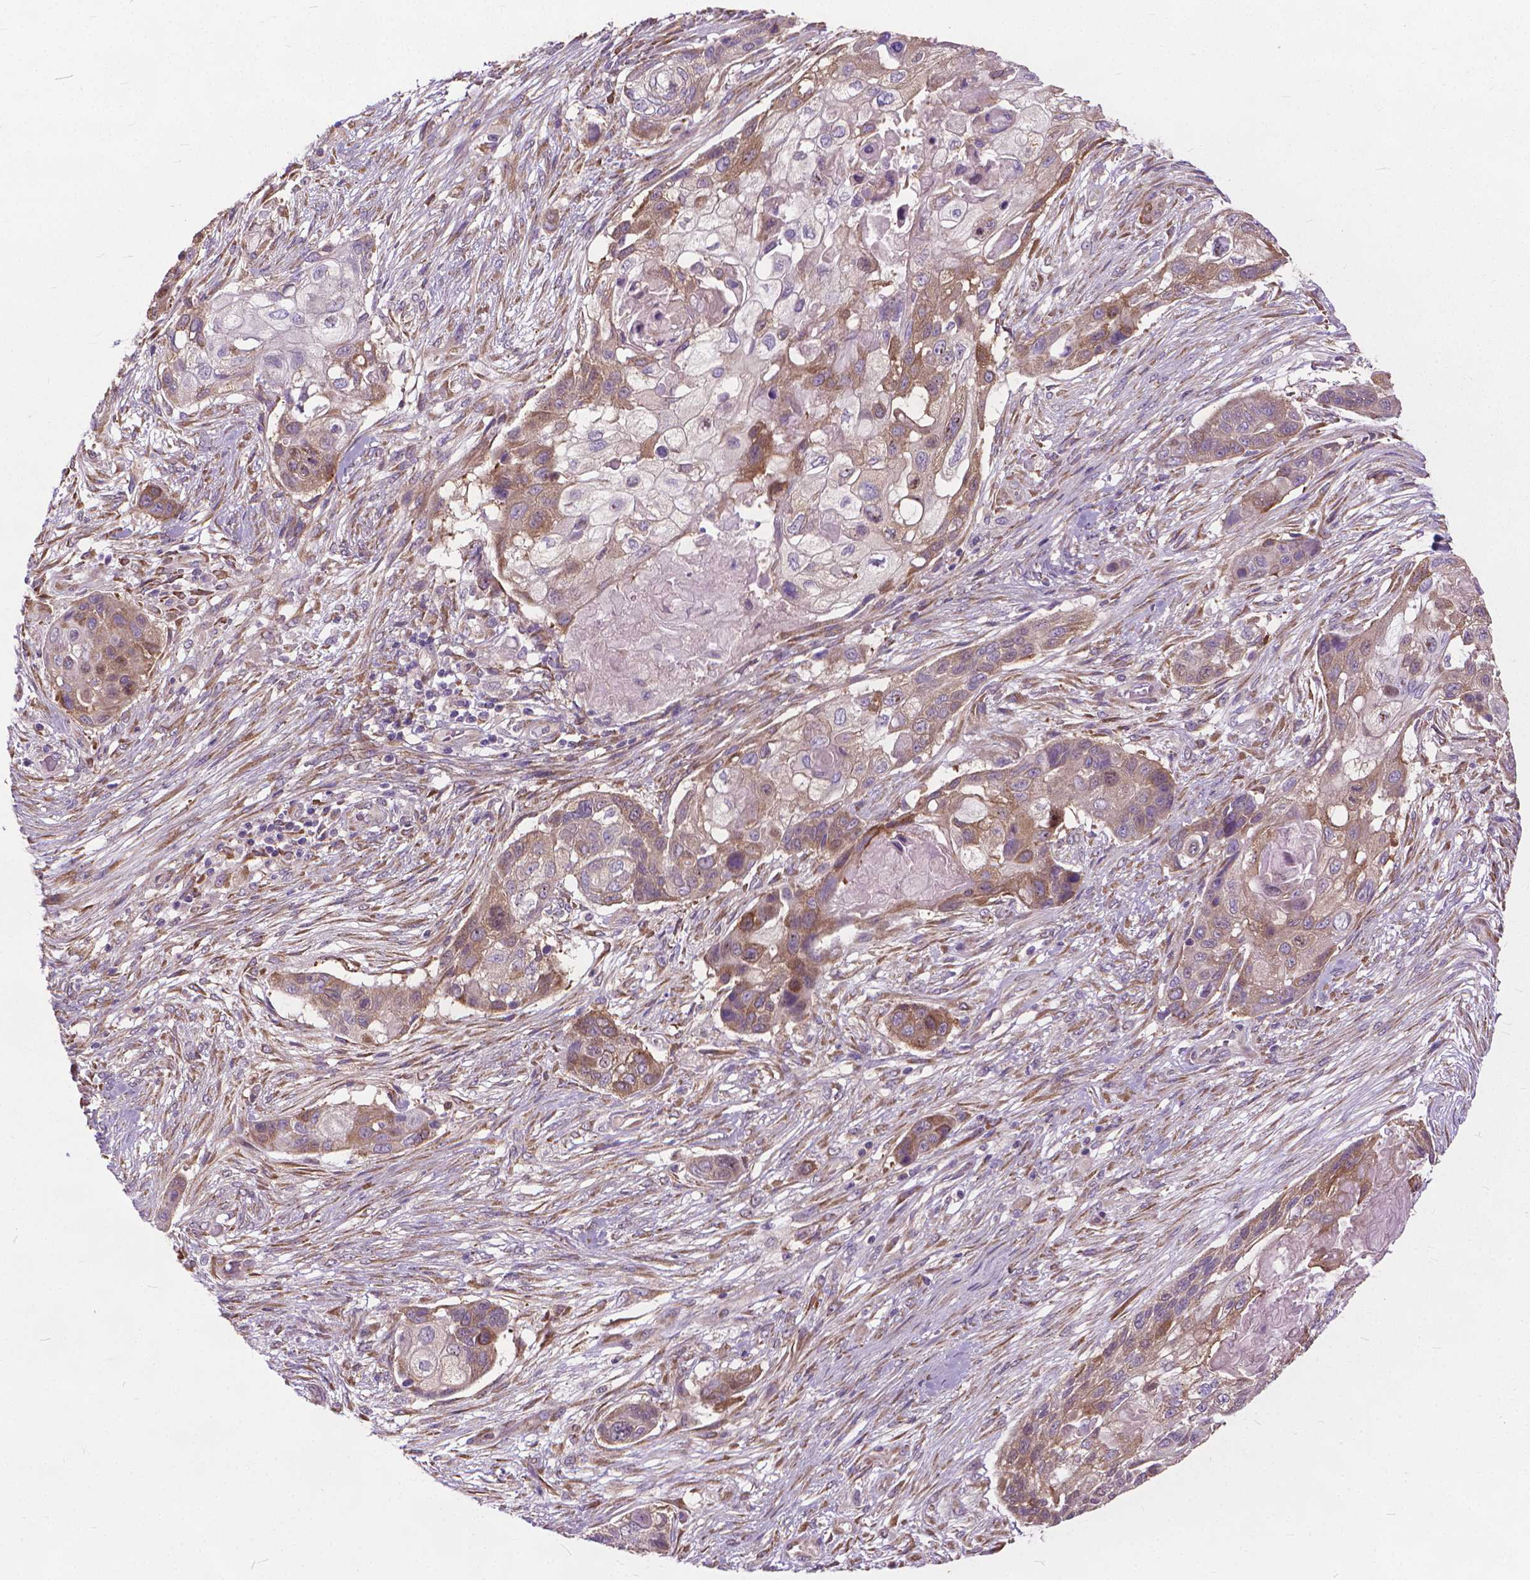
{"staining": {"intensity": "moderate", "quantity": "25%-75%", "location": "cytoplasmic/membranous"}, "tissue": "lung cancer", "cell_type": "Tumor cells", "image_type": "cancer", "snomed": [{"axis": "morphology", "description": "Squamous cell carcinoma, NOS"}, {"axis": "topography", "description": "Lung"}], "caption": "High-power microscopy captured an immunohistochemistry histopathology image of lung cancer, revealing moderate cytoplasmic/membranous expression in about 25%-75% of tumor cells.", "gene": "NUDT1", "patient": {"sex": "male", "age": 69}}